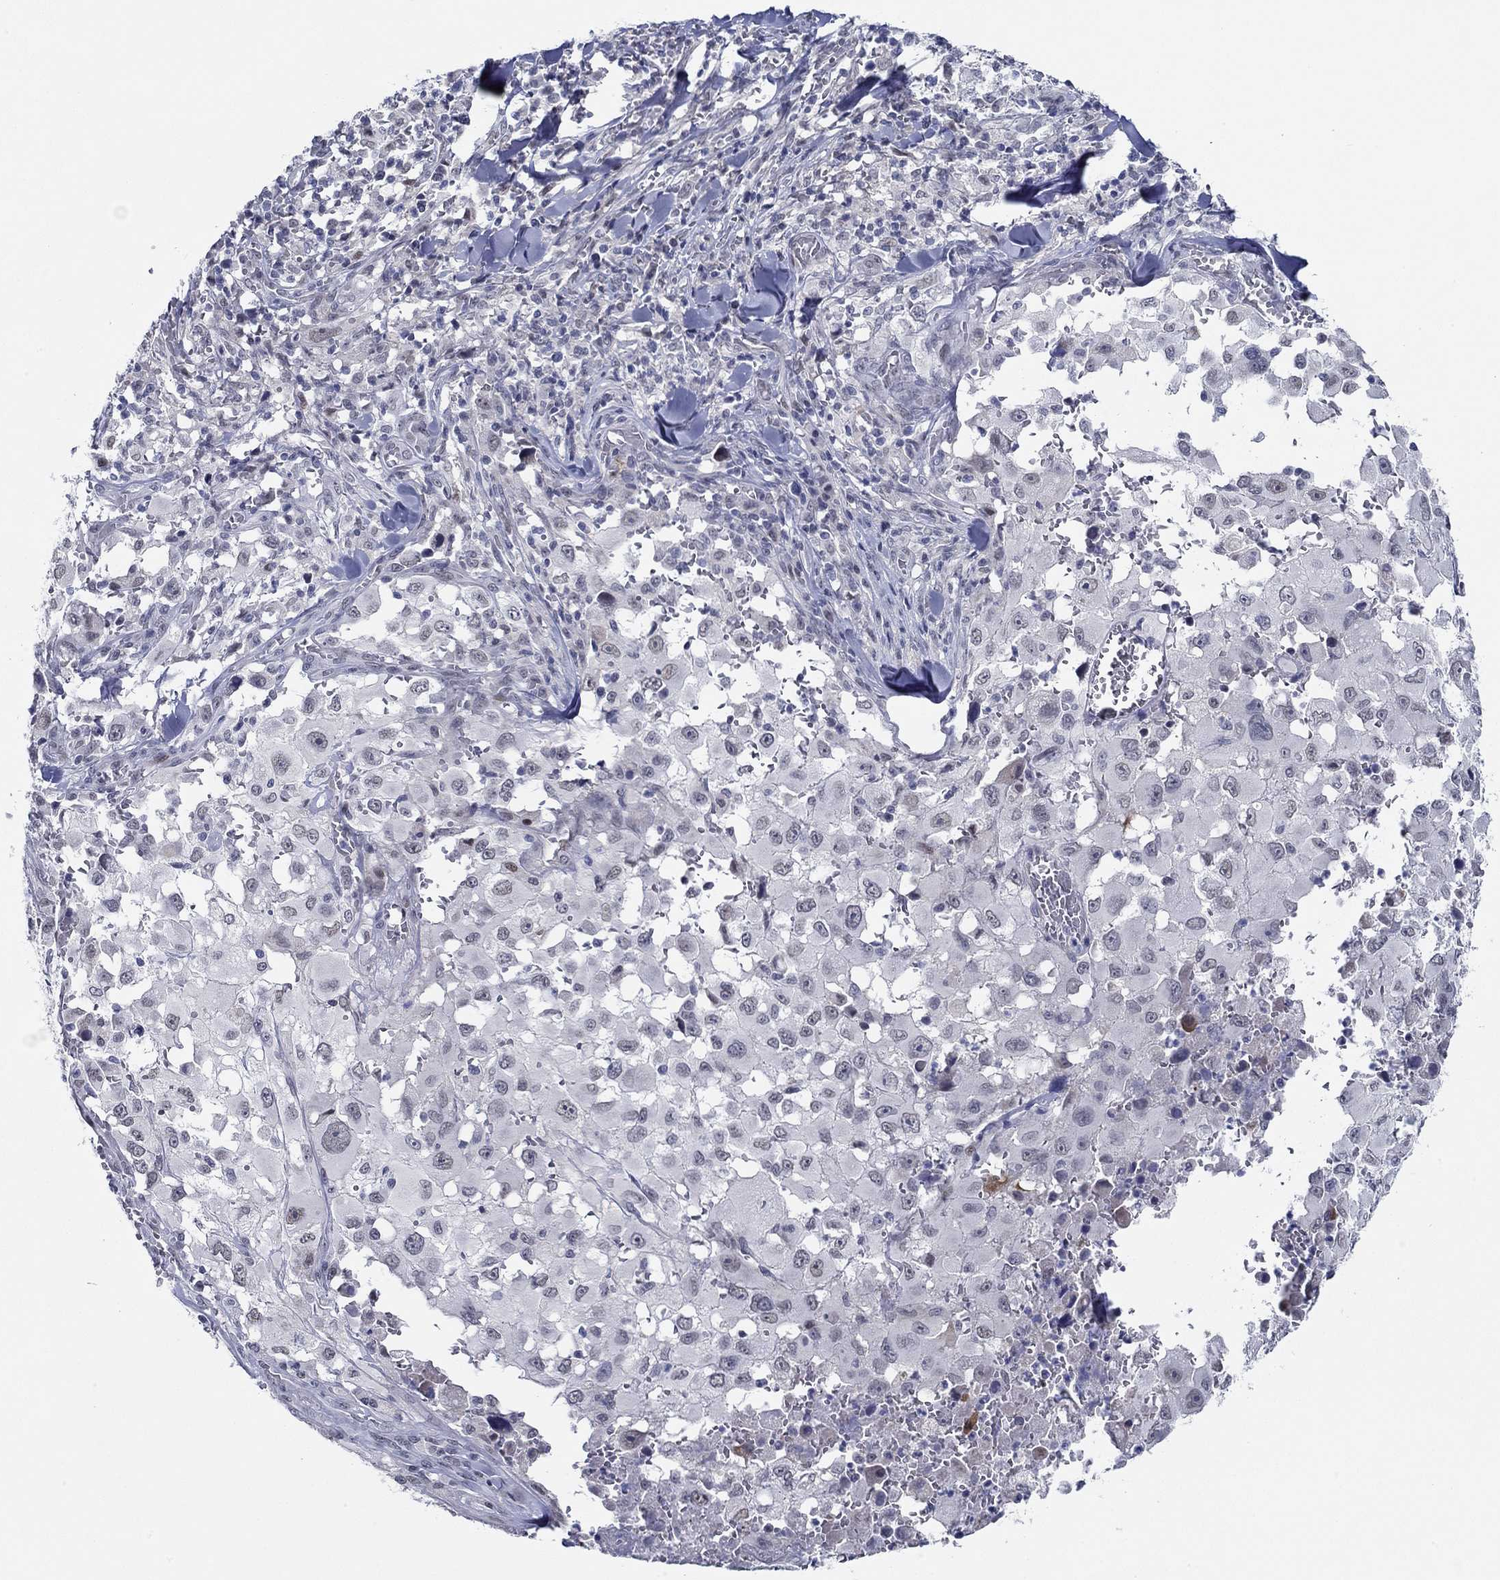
{"staining": {"intensity": "negative", "quantity": "none", "location": "none"}, "tissue": "melanoma", "cell_type": "Tumor cells", "image_type": "cancer", "snomed": [{"axis": "morphology", "description": "Malignant melanoma, Metastatic site"}, {"axis": "topography", "description": "Lymph node"}], "caption": "Immunohistochemistry (IHC) micrograph of malignant melanoma (metastatic site) stained for a protein (brown), which reveals no expression in tumor cells.", "gene": "SLC34A1", "patient": {"sex": "male", "age": 50}}